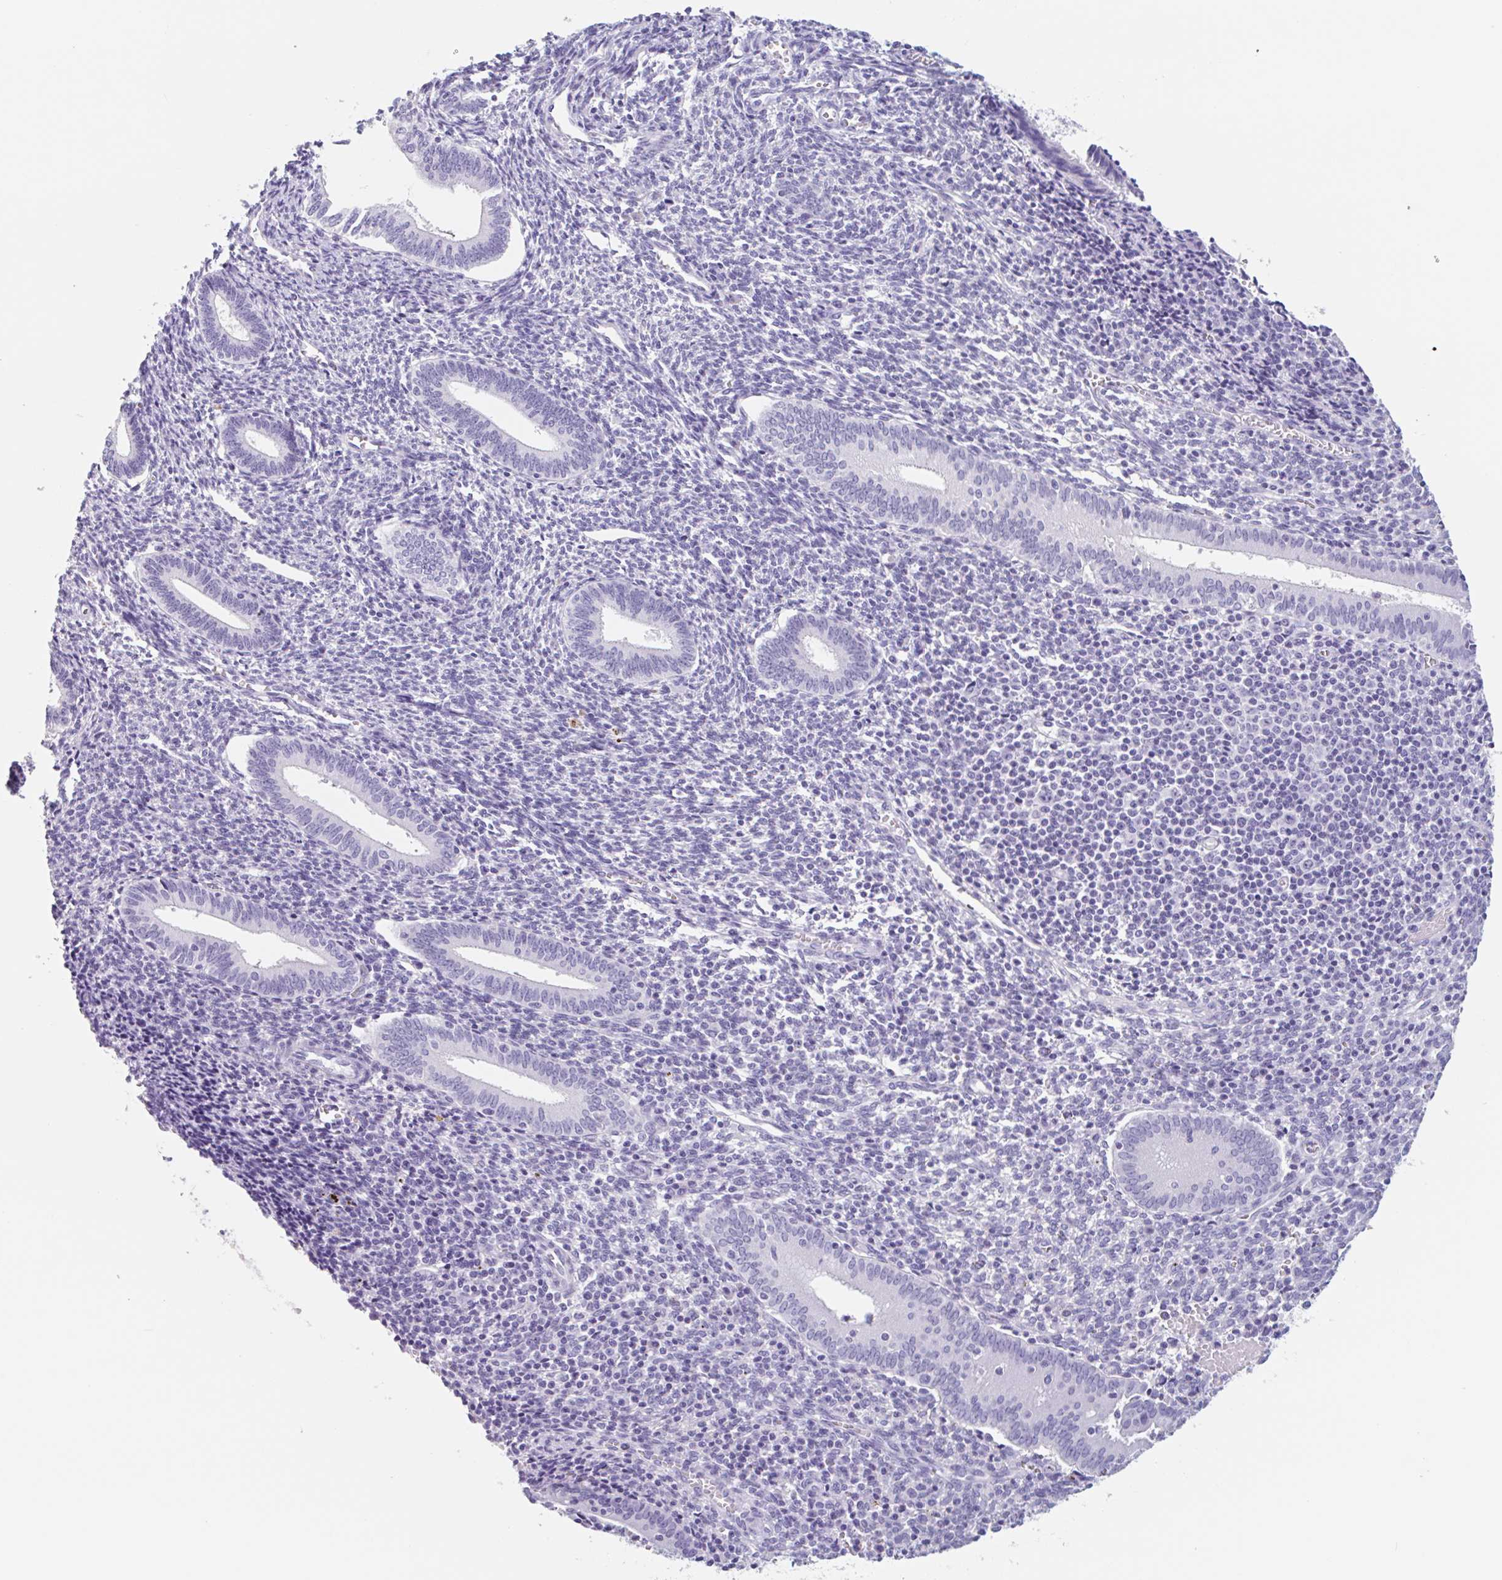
{"staining": {"intensity": "negative", "quantity": "none", "location": "none"}, "tissue": "endometrium", "cell_type": "Cells in endometrial stroma", "image_type": "normal", "snomed": [{"axis": "morphology", "description": "Normal tissue, NOS"}, {"axis": "topography", "description": "Endometrium"}], "caption": "DAB (3,3'-diaminobenzidine) immunohistochemical staining of unremarkable endometrium shows no significant expression in cells in endometrial stroma.", "gene": "EMC4", "patient": {"sex": "female", "age": 41}}